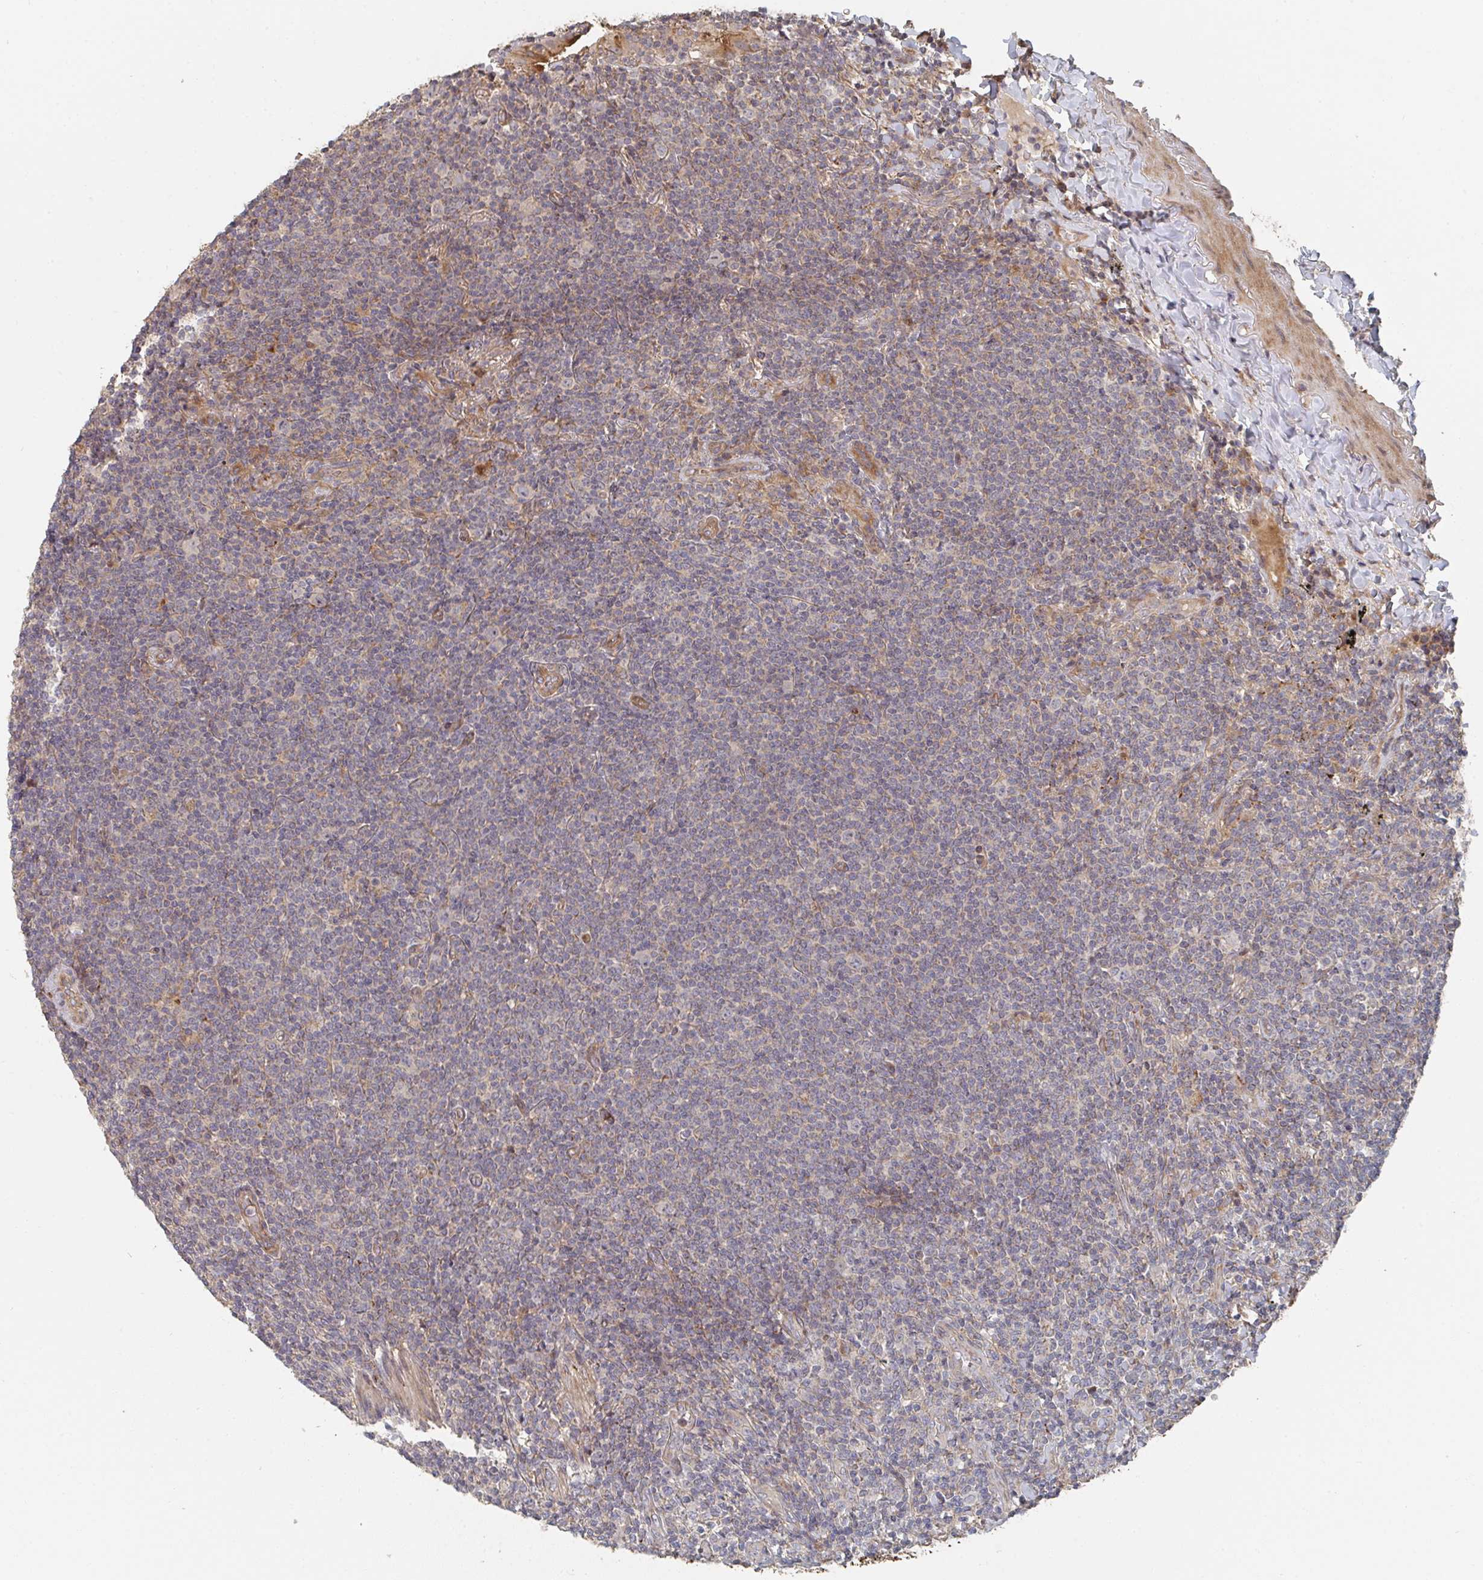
{"staining": {"intensity": "negative", "quantity": "none", "location": "none"}, "tissue": "lymphoma", "cell_type": "Tumor cells", "image_type": "cancer", "snomed": [{"axis": "morphology", "description": "Malignant lymphoma, non-Hodgkin's type, Low grade"}, {"axis": "topography", "description": "Lung"}], "caption": "Human low-grade malignant lymphoma, non-Hodgkin's type stained for a protein using immunohistochemistry reveals no staining in tumor cells.", "gene": "PTEN", "patient": {"sex": "female", "age": 71}}